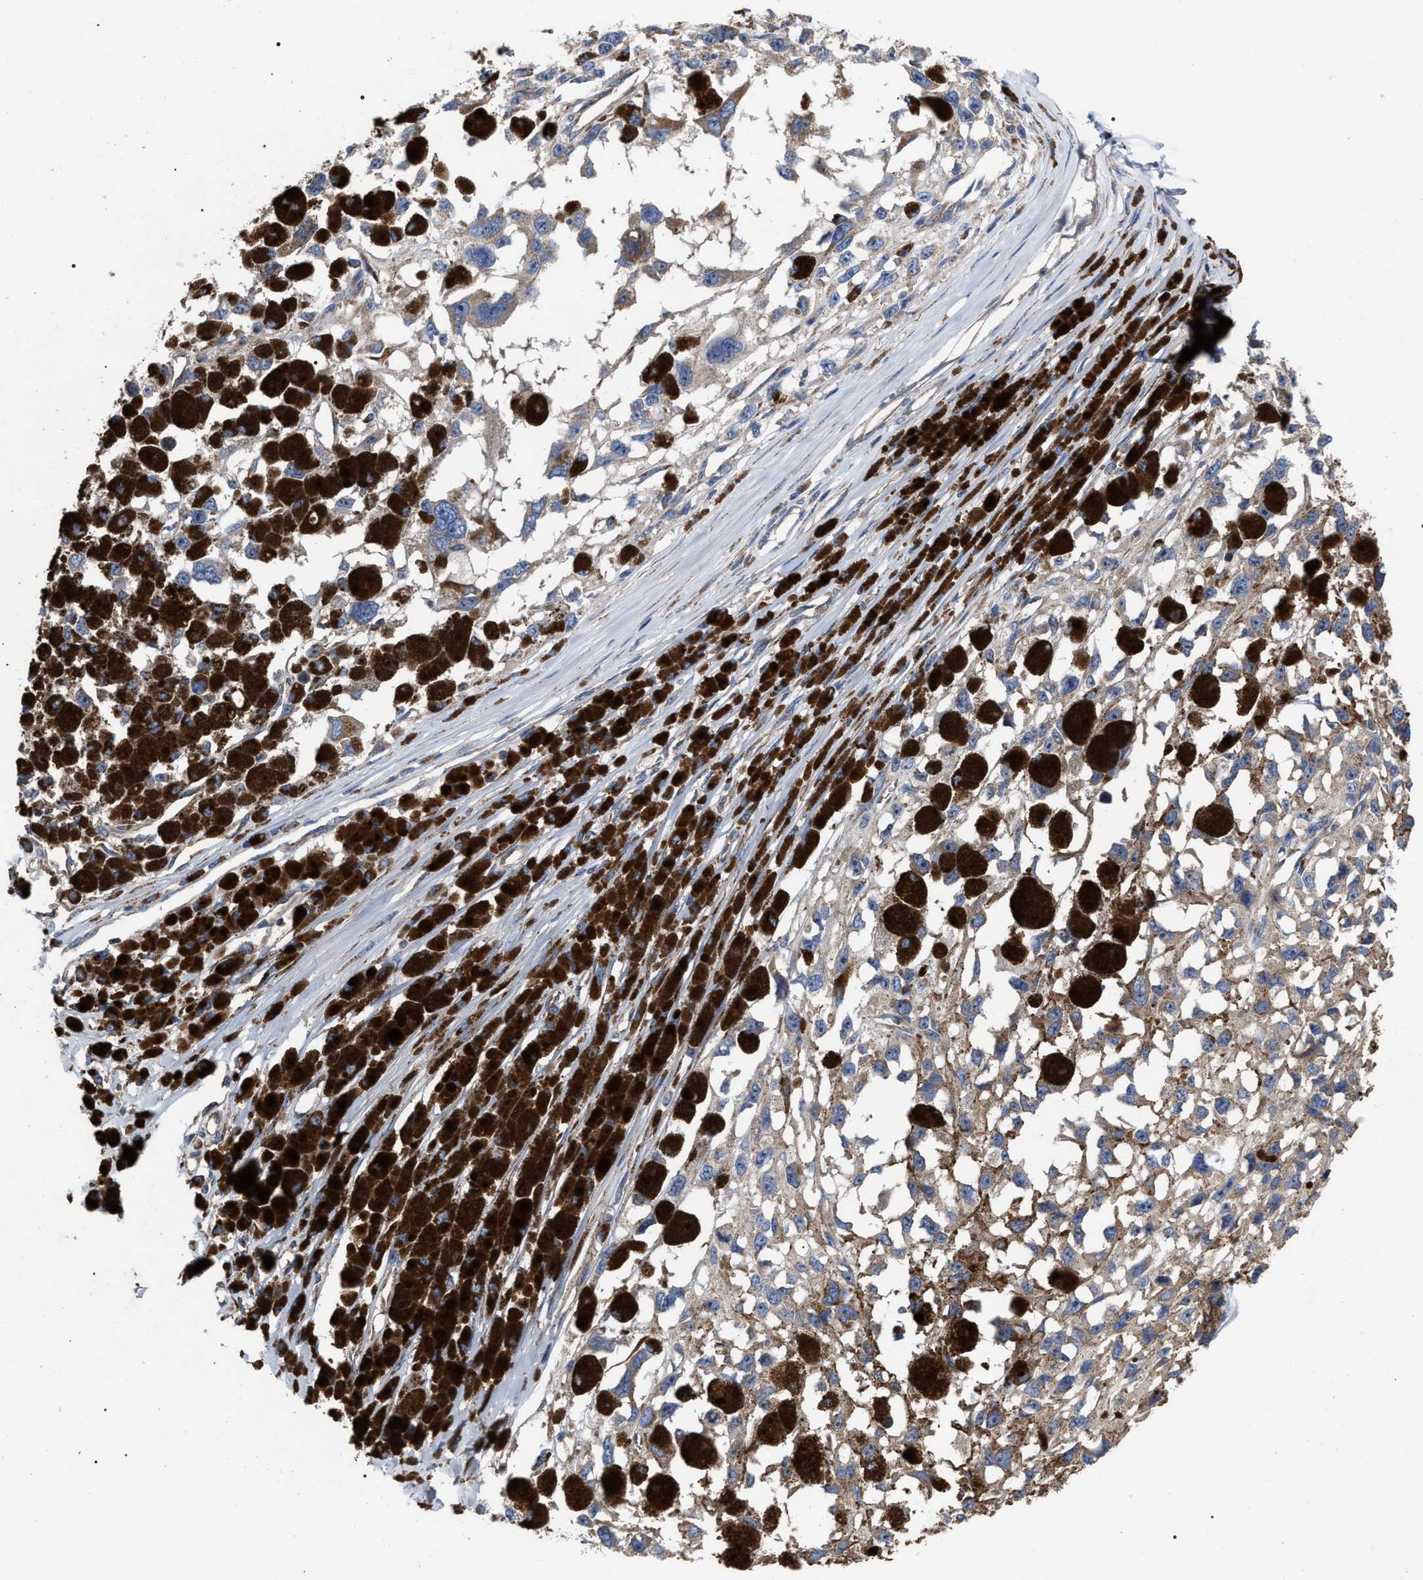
{"staining": {"intensity": "moderate", "quantity": ">75%", "location": "cytoplasmic/membranous"}, "tissue": "melanoma", "cell_type": "Tumor cells", "image_type": "cancer", "snomed": [{"axis": "morphology", "description": "Malignant melanoma, Metastatic site"}, {"axis": "topography", "description": "Lymph node"}], "caption": "Immunohistochemical staining of human malignant melanoma (metastatic site) demonstrates medium levels of moderate cytoplasmic/membranous expression in about >75% of tumor cells.", "gene": "MACC1", "patient": {"sex": "male", "age": 59}}